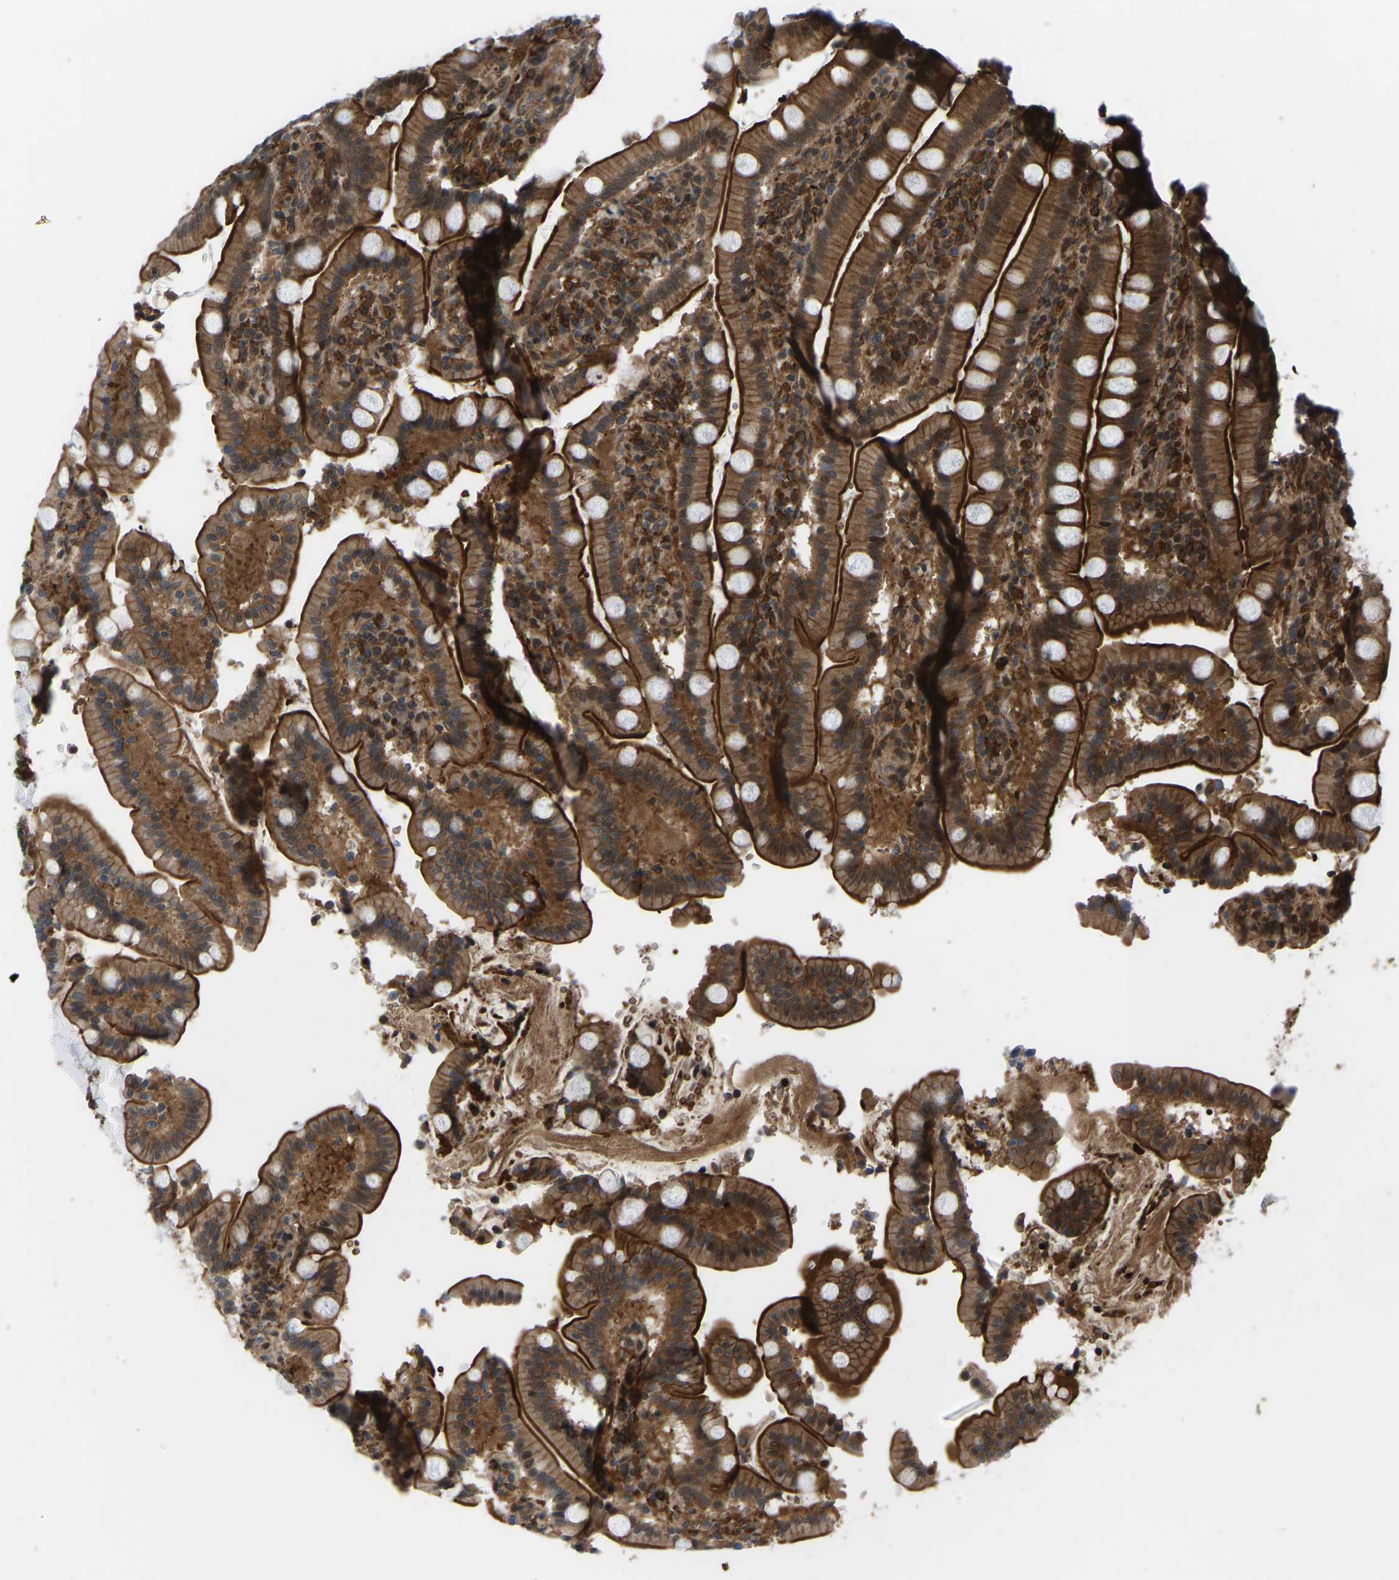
{"staining": {"intensity": "strong", "quantity": ">75%", "location": "cytoplasmic/membranous,nuclear"}, "tissue": "duodenum", "cell_type": "Glandular cells", "image_type": "normal", "snomed": [{"axis": "morphology", "description": "Normal tissue, NOS"}, {"axis": "topography", "description": "Small intestine, NOS"}], "caption": "Protein staining of benign duodenum exhibits strong cytoplasmic/membranous,nuclear expression in approximately >75% of glandular cells.", "gene": "CYP7B1", "patient": {"sex": "female", "age": 71}}